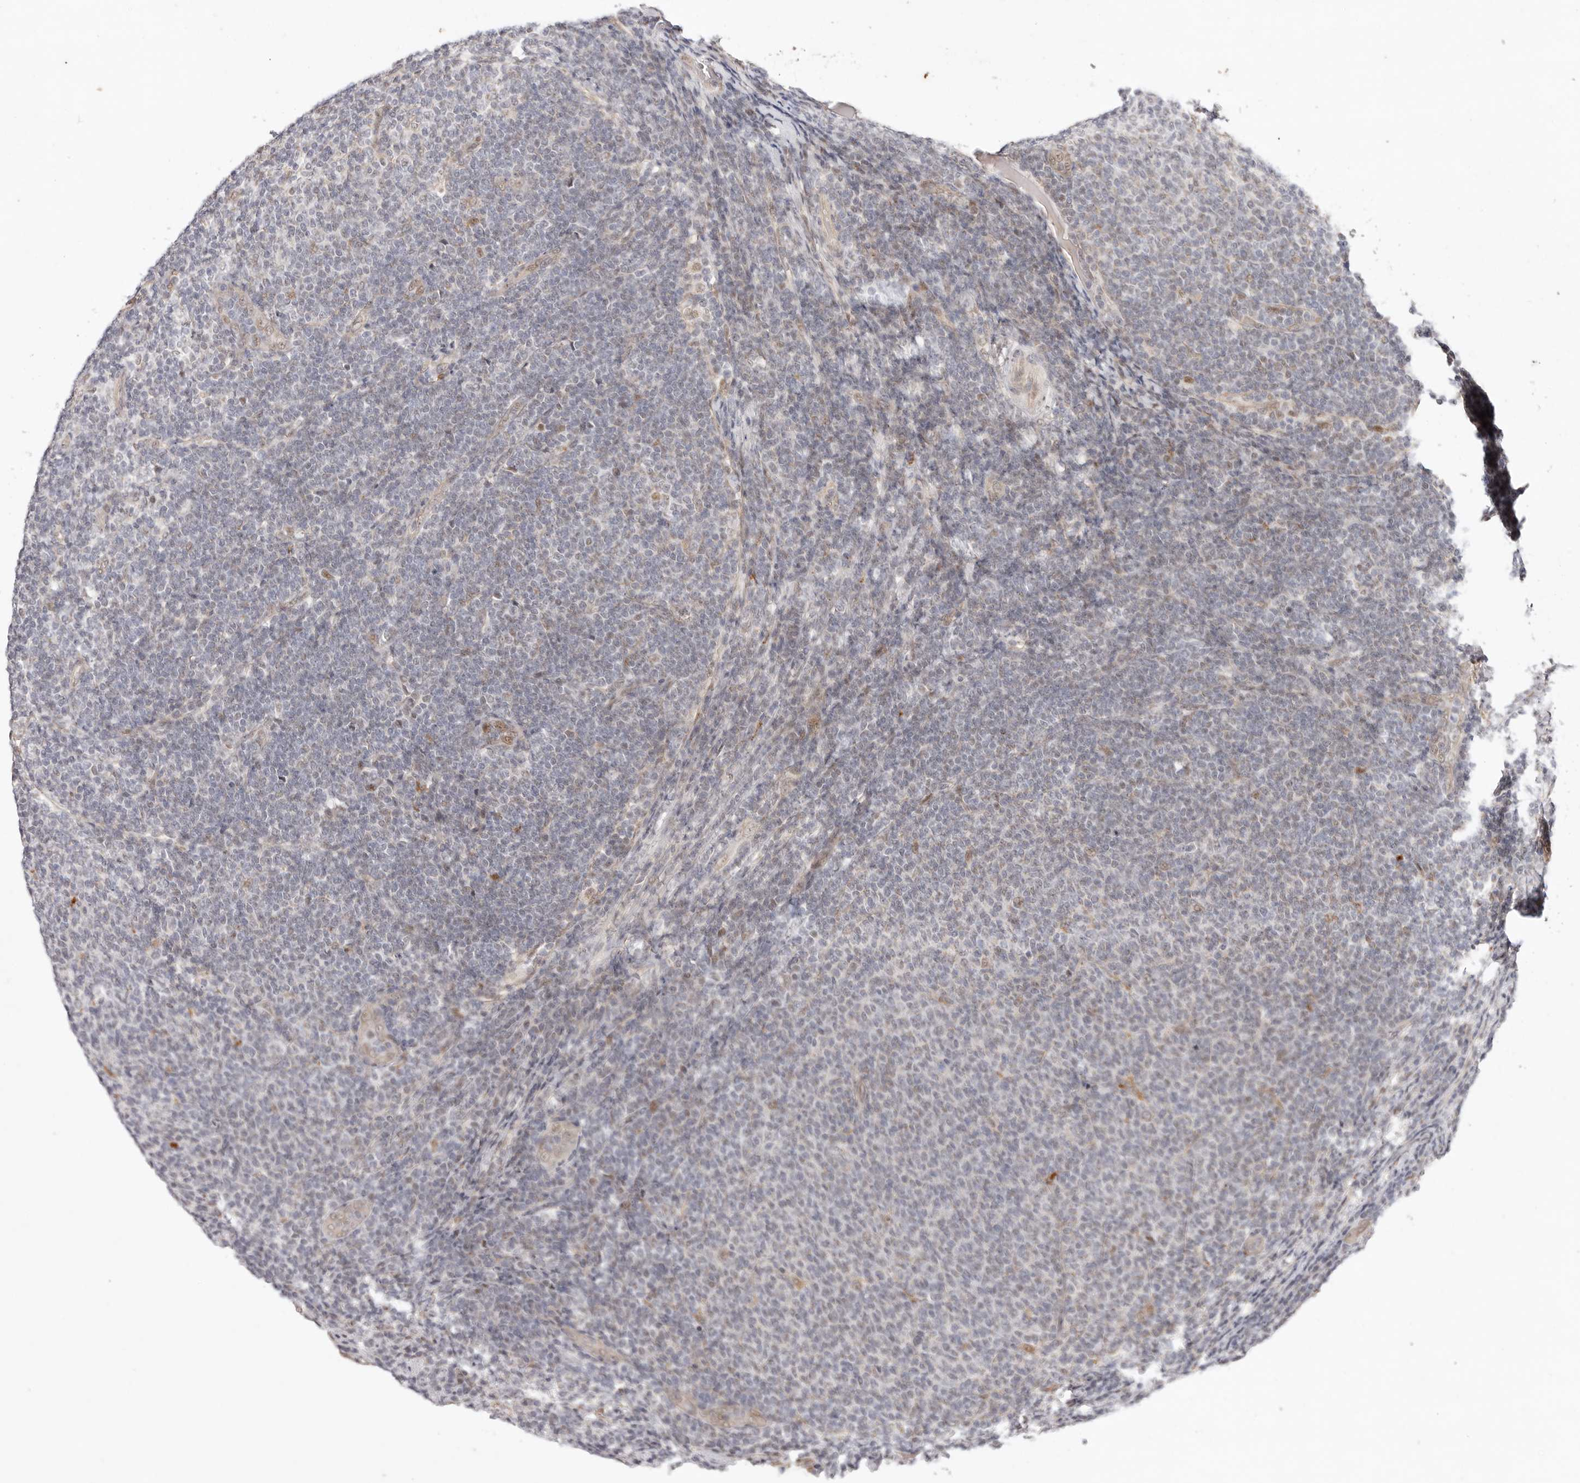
{"staining": {"intensity": "negative", "quantity": "none", "location": "none"}, "tissue": "lymphoma", "cell_type": "Tumor cells", "image_type": "cancer", "snomed": [{"axis": "morphology", "description": "Malignant lymphoma, non-Hodgkin's type, Low grade"}, {"axis": "topography", "description": "Lymph node"}], "caption": "Lymphoma was stained to show a protein in brown. There is no significant positivity in tumor cells. (Brightfield microscopy of DAB (3,3'-diaminobenzidine) immunohistochemistry at high magnification).", "gene": "WRN", "patient": {"sex": "male", "age": 66}}